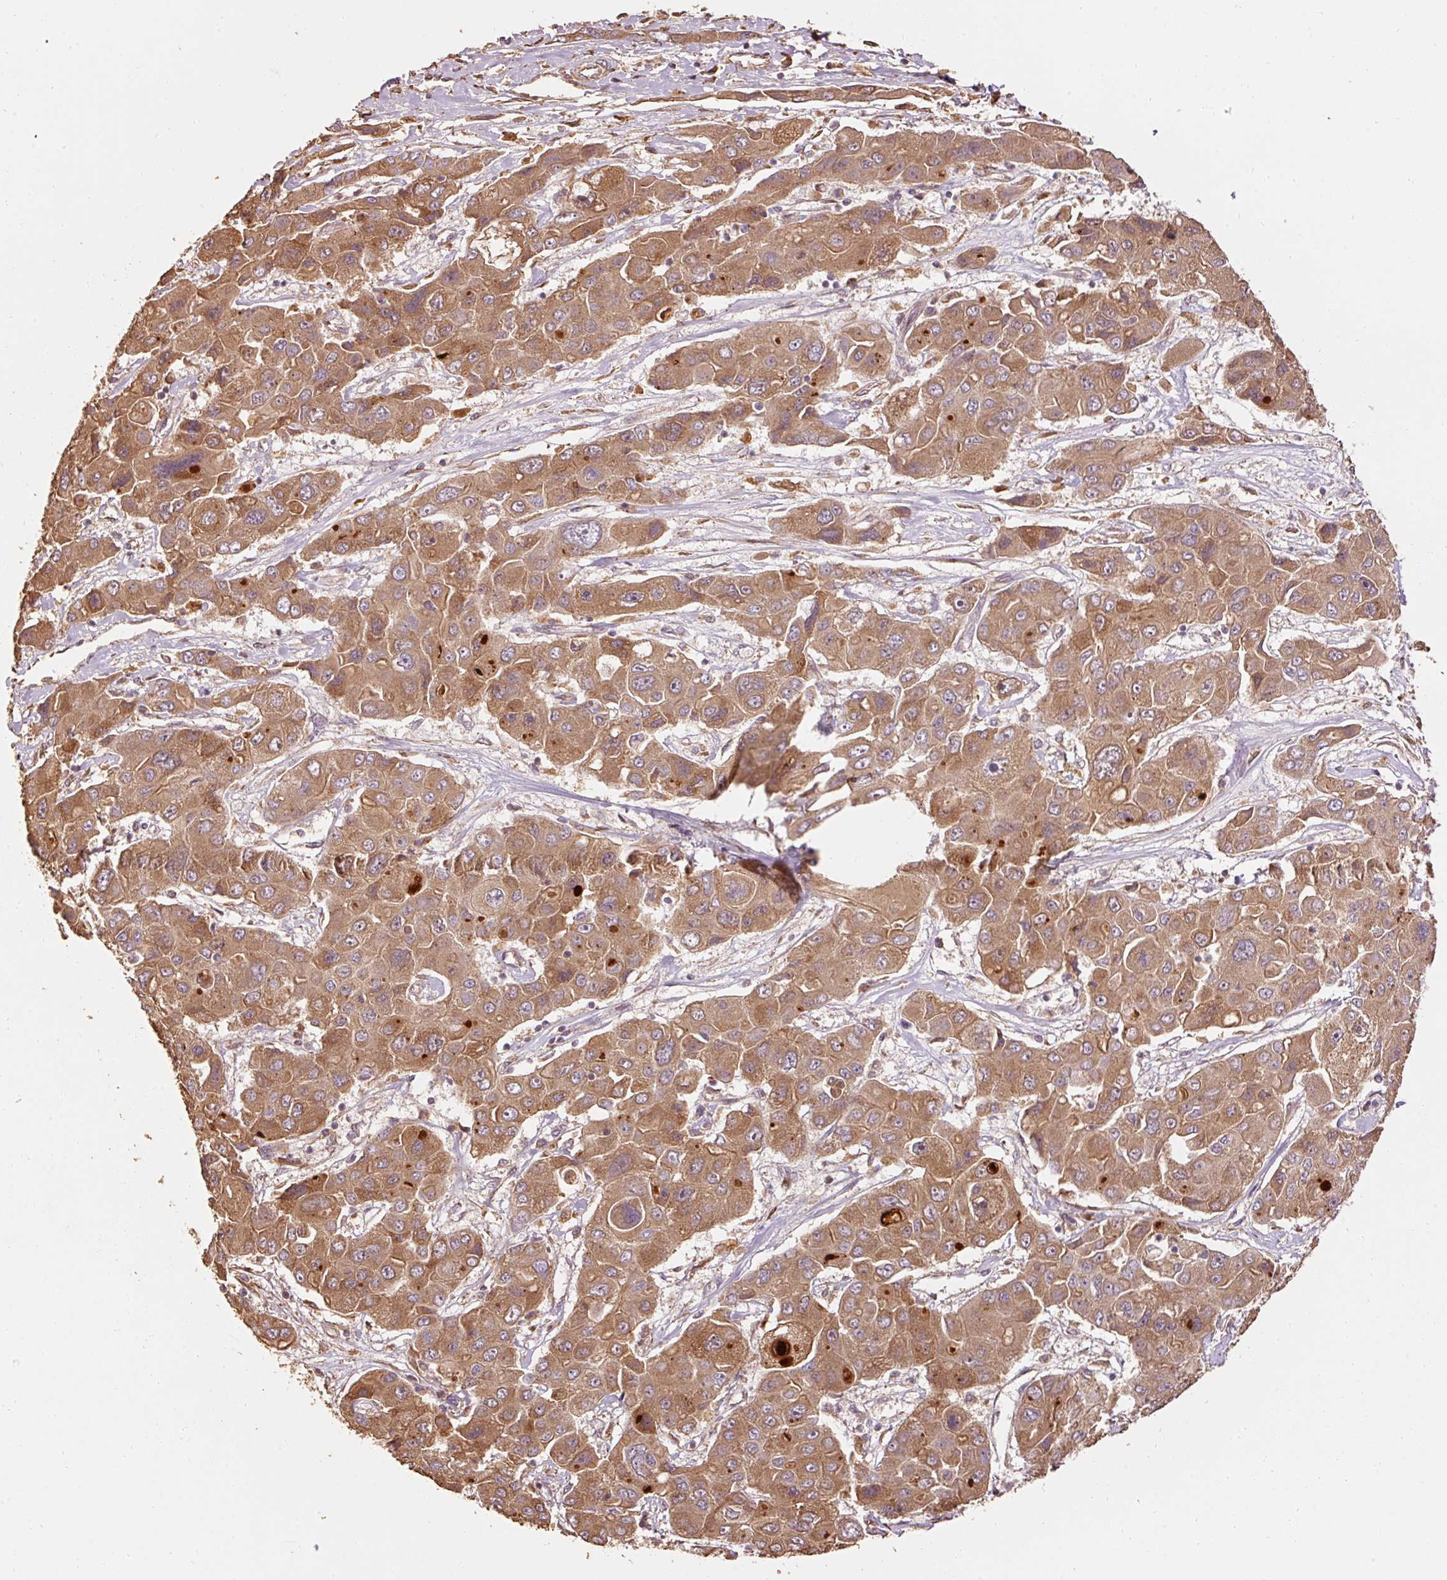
{"staining": {"intensity": "moderate", "quantity": ">75%", "location": "cytoplasmic/membranous"}, "tissue": "liver cancer", "cell_type": "Tumor cells", "image_type": "cancer", "snomed": [{"axis": "morphology", "description": "Cholangiocarcinoma"}, {"axis": "topography", "description": "Liver"}], "caption": "Brown immunohistochemical staining in liver cancer (cholangiocarcinoma) displays moderate cytoplasmic/membranous staining in approximately >75% of tumor cells. (Brightfield microscopy of DAB IHC at high magnification).", "gene": "EFHC1", "patient": {"sex": "male", "age": 67}}